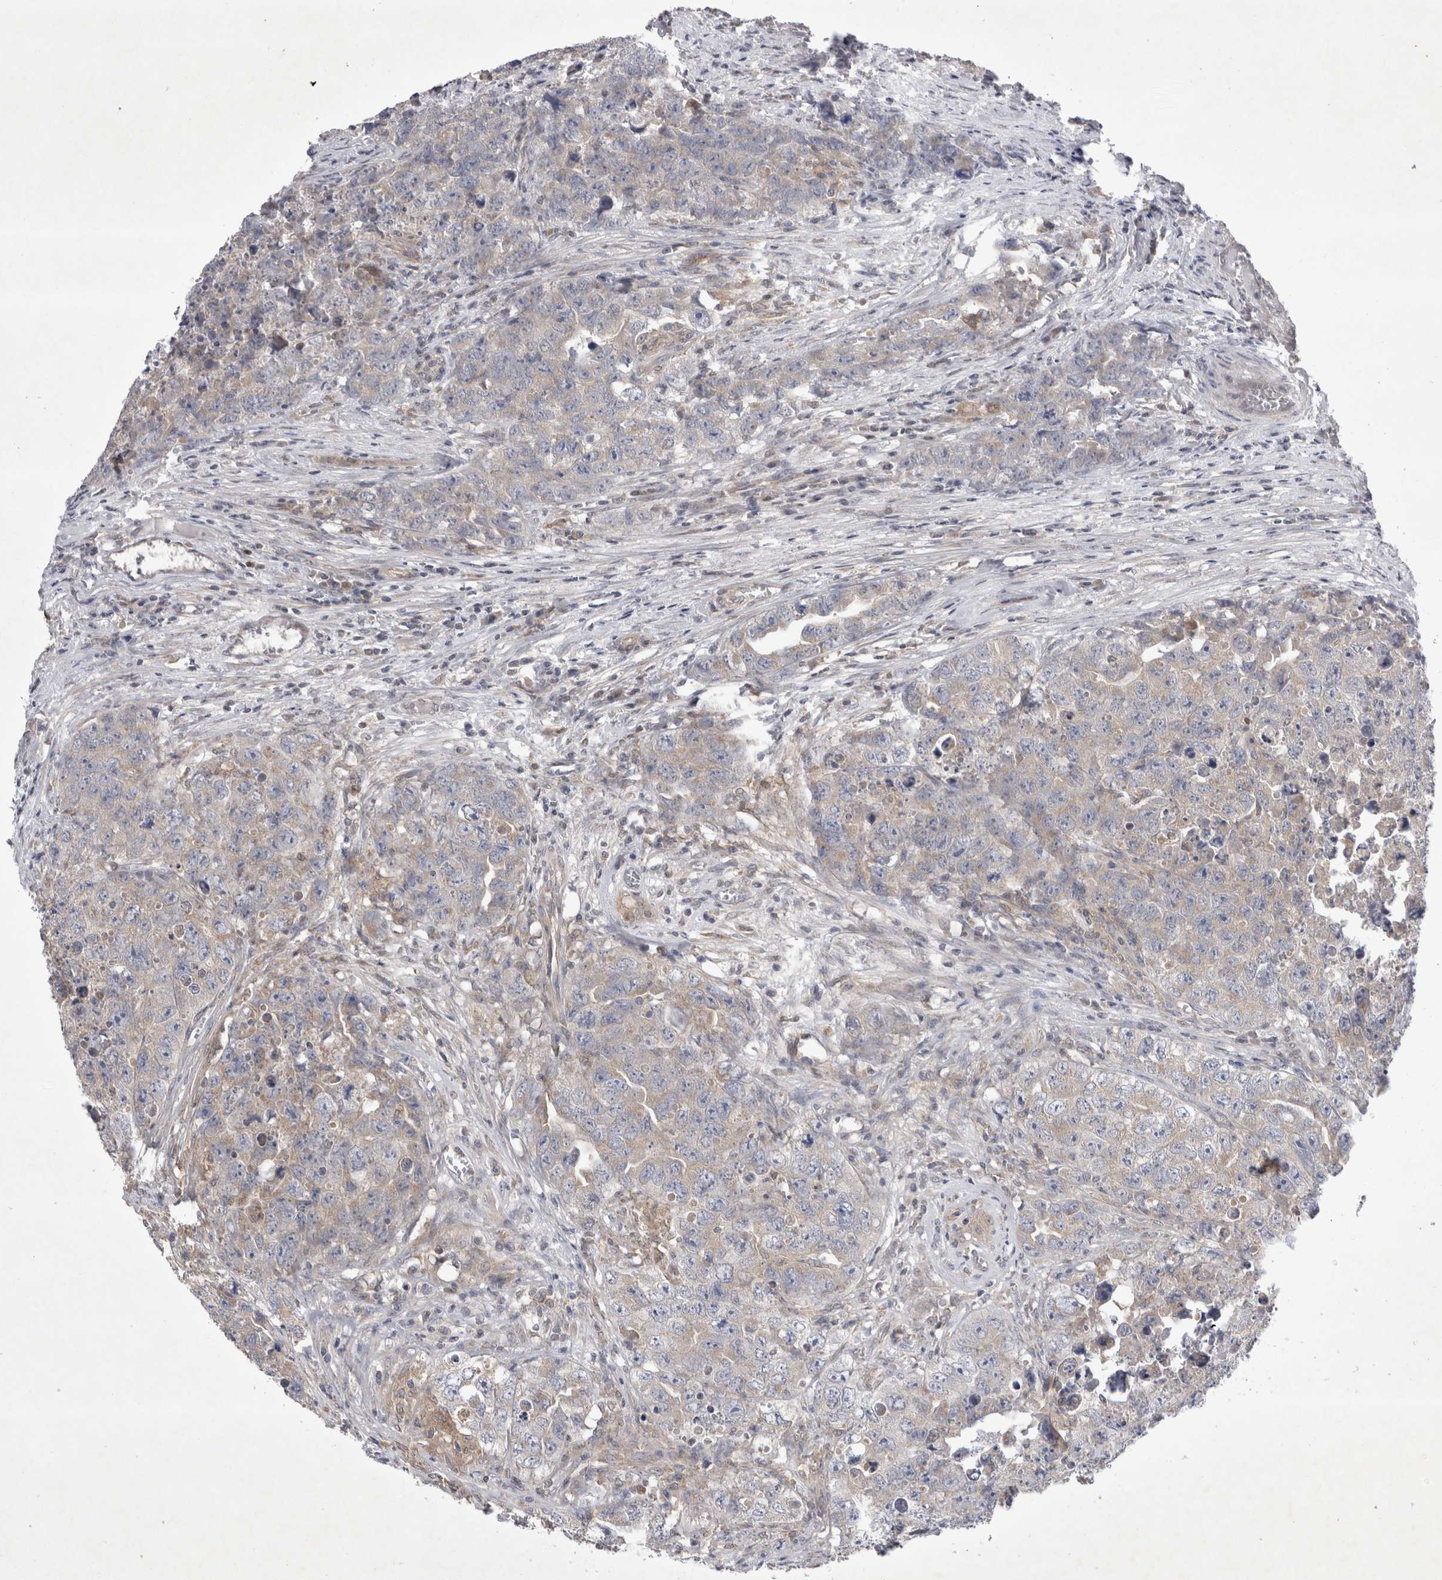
{"staining": {"intensity": "weak", "quantity": "<25%", "location": "cytoplasmic/membranous"}, "tissue": "testis cancer", "cell_type": "Tumor cells", "image_type": "cancer", "snomed": [{"axis": "morphology", "description": "Seminoma, NOS"}, {"axis": "morphology", "description": "Carcinoma, Embryonal, NOS"}, {"axis": "topography", "description": "Testis"}], "caption": "IHC photomicrograph of neoplastic tissue: testis embryonal carcinoma stained with DAB shows no significant protein staining in tumor cells.", "gene": "SRD5A3", "patient": {"sex": "male", "age": 43}}